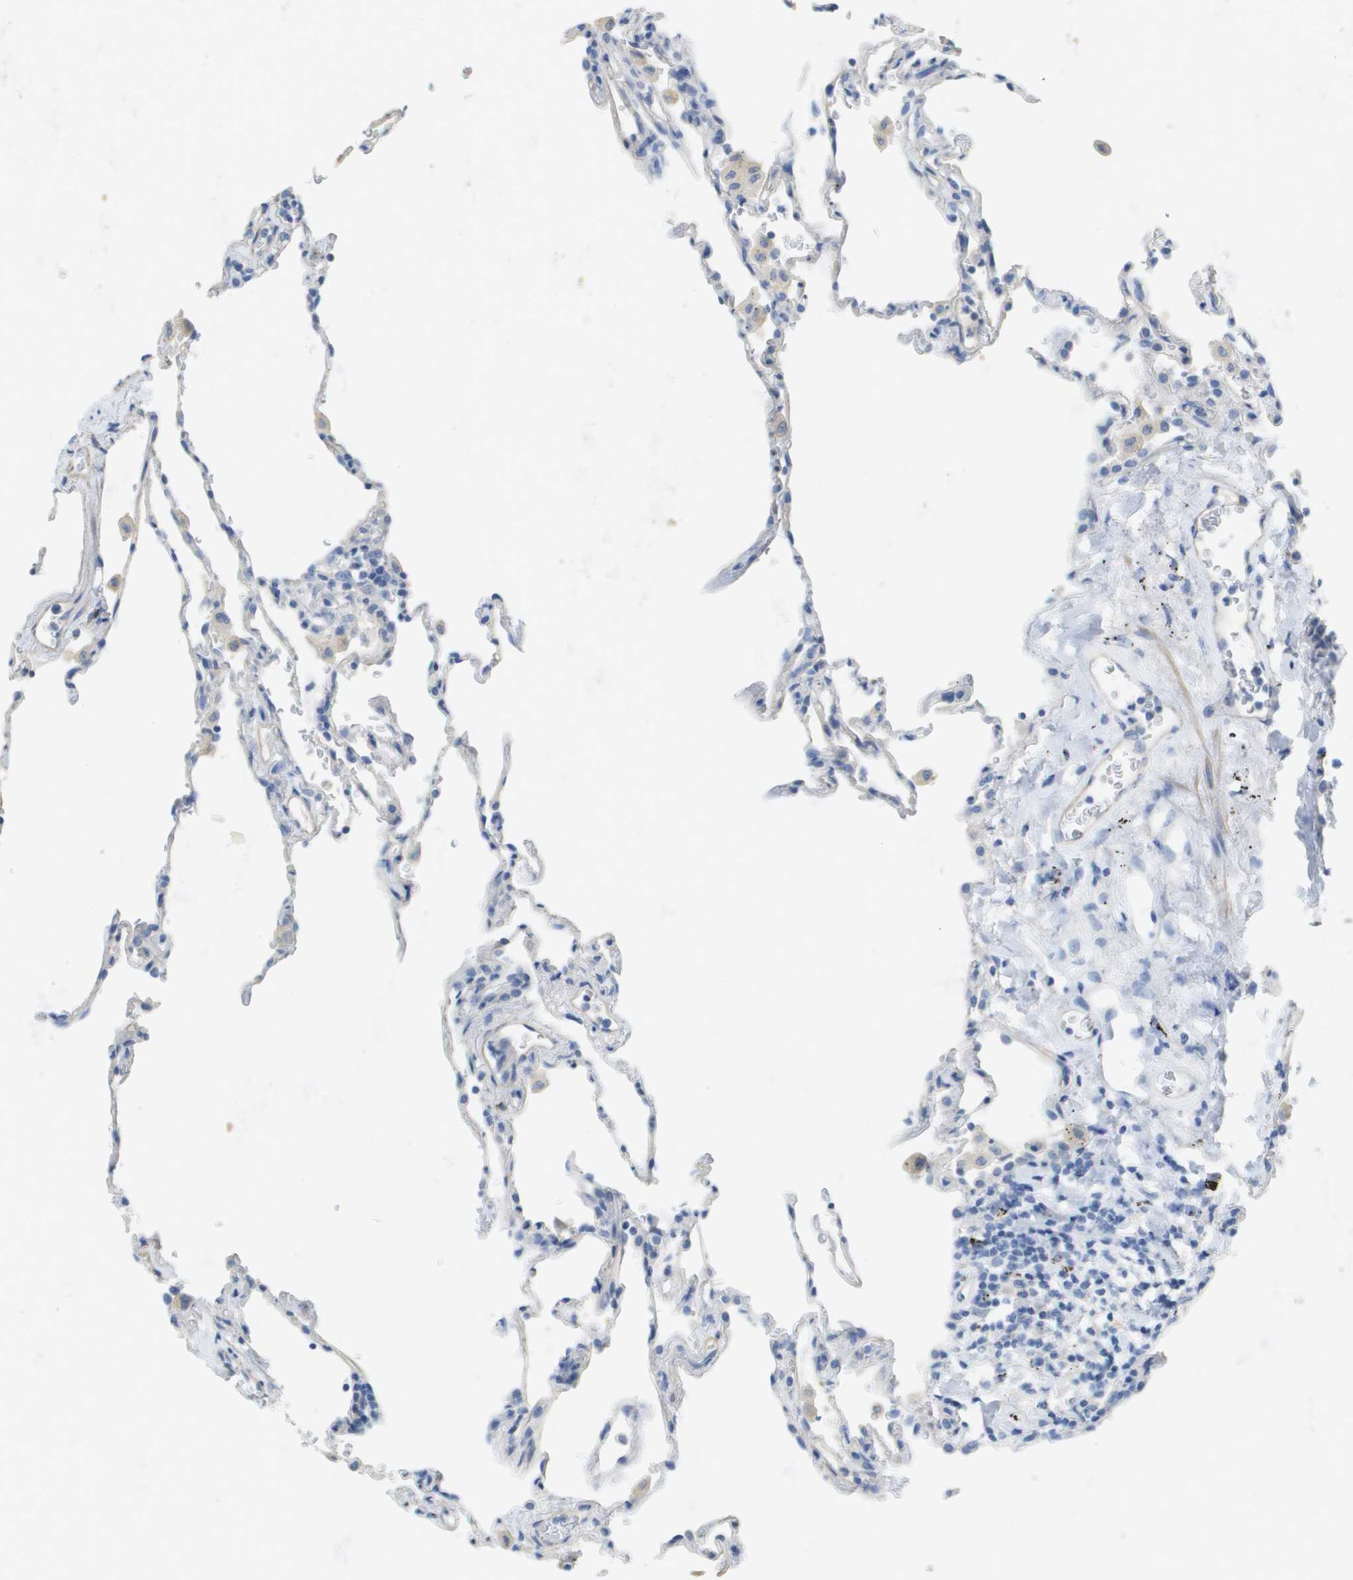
{"staining": {"intensity": "negative", "quantity": "none", "location": "none"}, "tissue": "lung", "cell_type": "Alveolar cells", "image_type": "normal", "snomed": [{"axis": "morphology", "description": "Normal tissue, NOS"}, {"axis": "topography", "description": "Lung"}], "caption": "Micrograph shows no protein expression in alveolar cells of unremarkable lung. Nuclei are stained in blue.", "gene": "MYL3", "patient": {"sex": "male", "age": 59}}